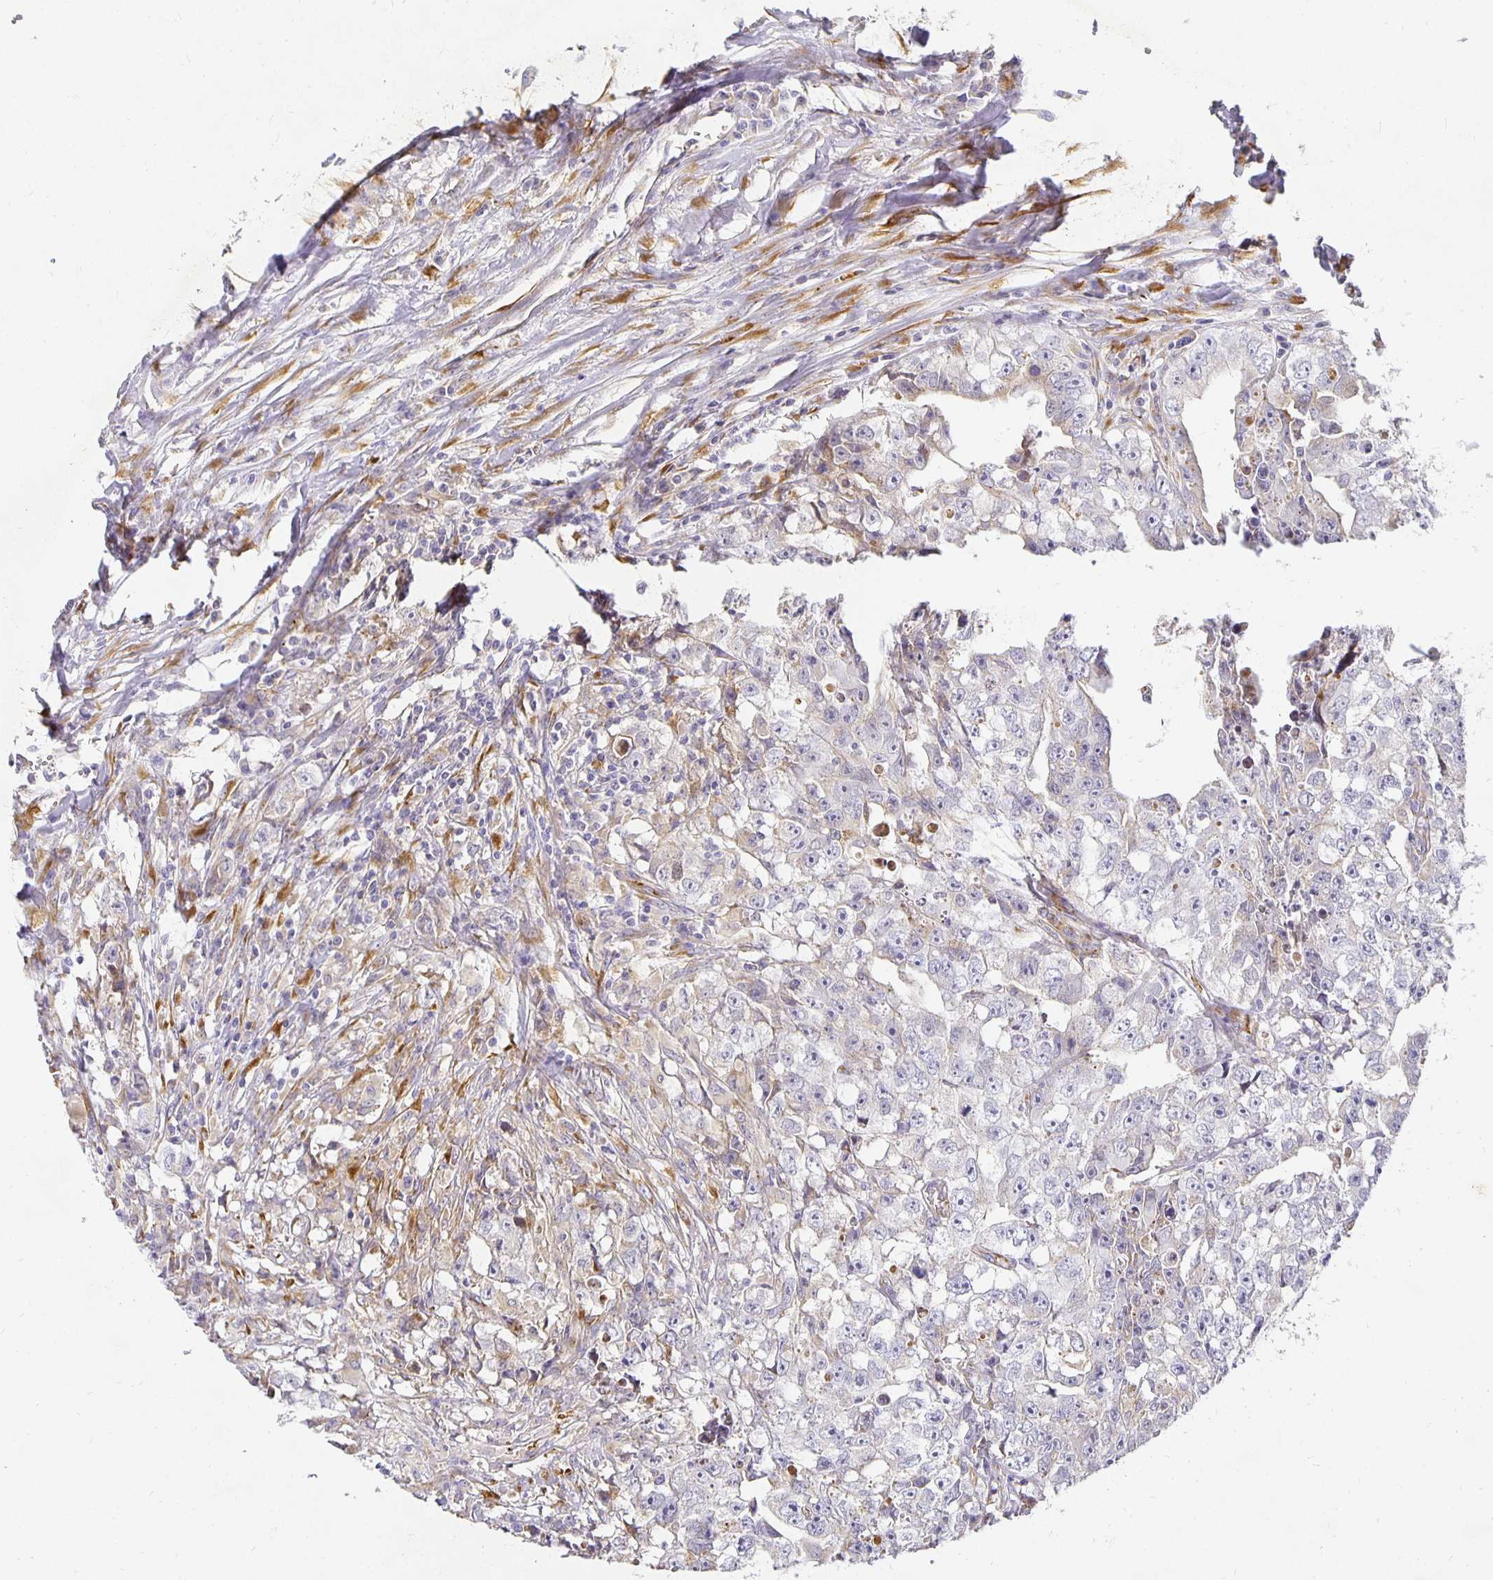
{"staining": {"intensity": "negative", "quantity": "none", "location": "none"}, "tissue": "testis cancer", "cell_type": "Tumor cells", "image_type": "cancer", "snomed": [{"axis": "morphology", "description": "Carcinoma, Embryonal, NOS"}, {"axis": "morphology", "description": "Teratoma, malignant, NOS"}, {"axis": "topography", "description": "Testis"}], "caption": "Immunohistochemistry micrograph of neoplastic tissue: human testis cancer (embryonal carcinoma) stained with DAB demonstrates no significant protein expression in tumor cells.", "gene": "PLOD1", "patient": {"sex": "male", "age": 24}}